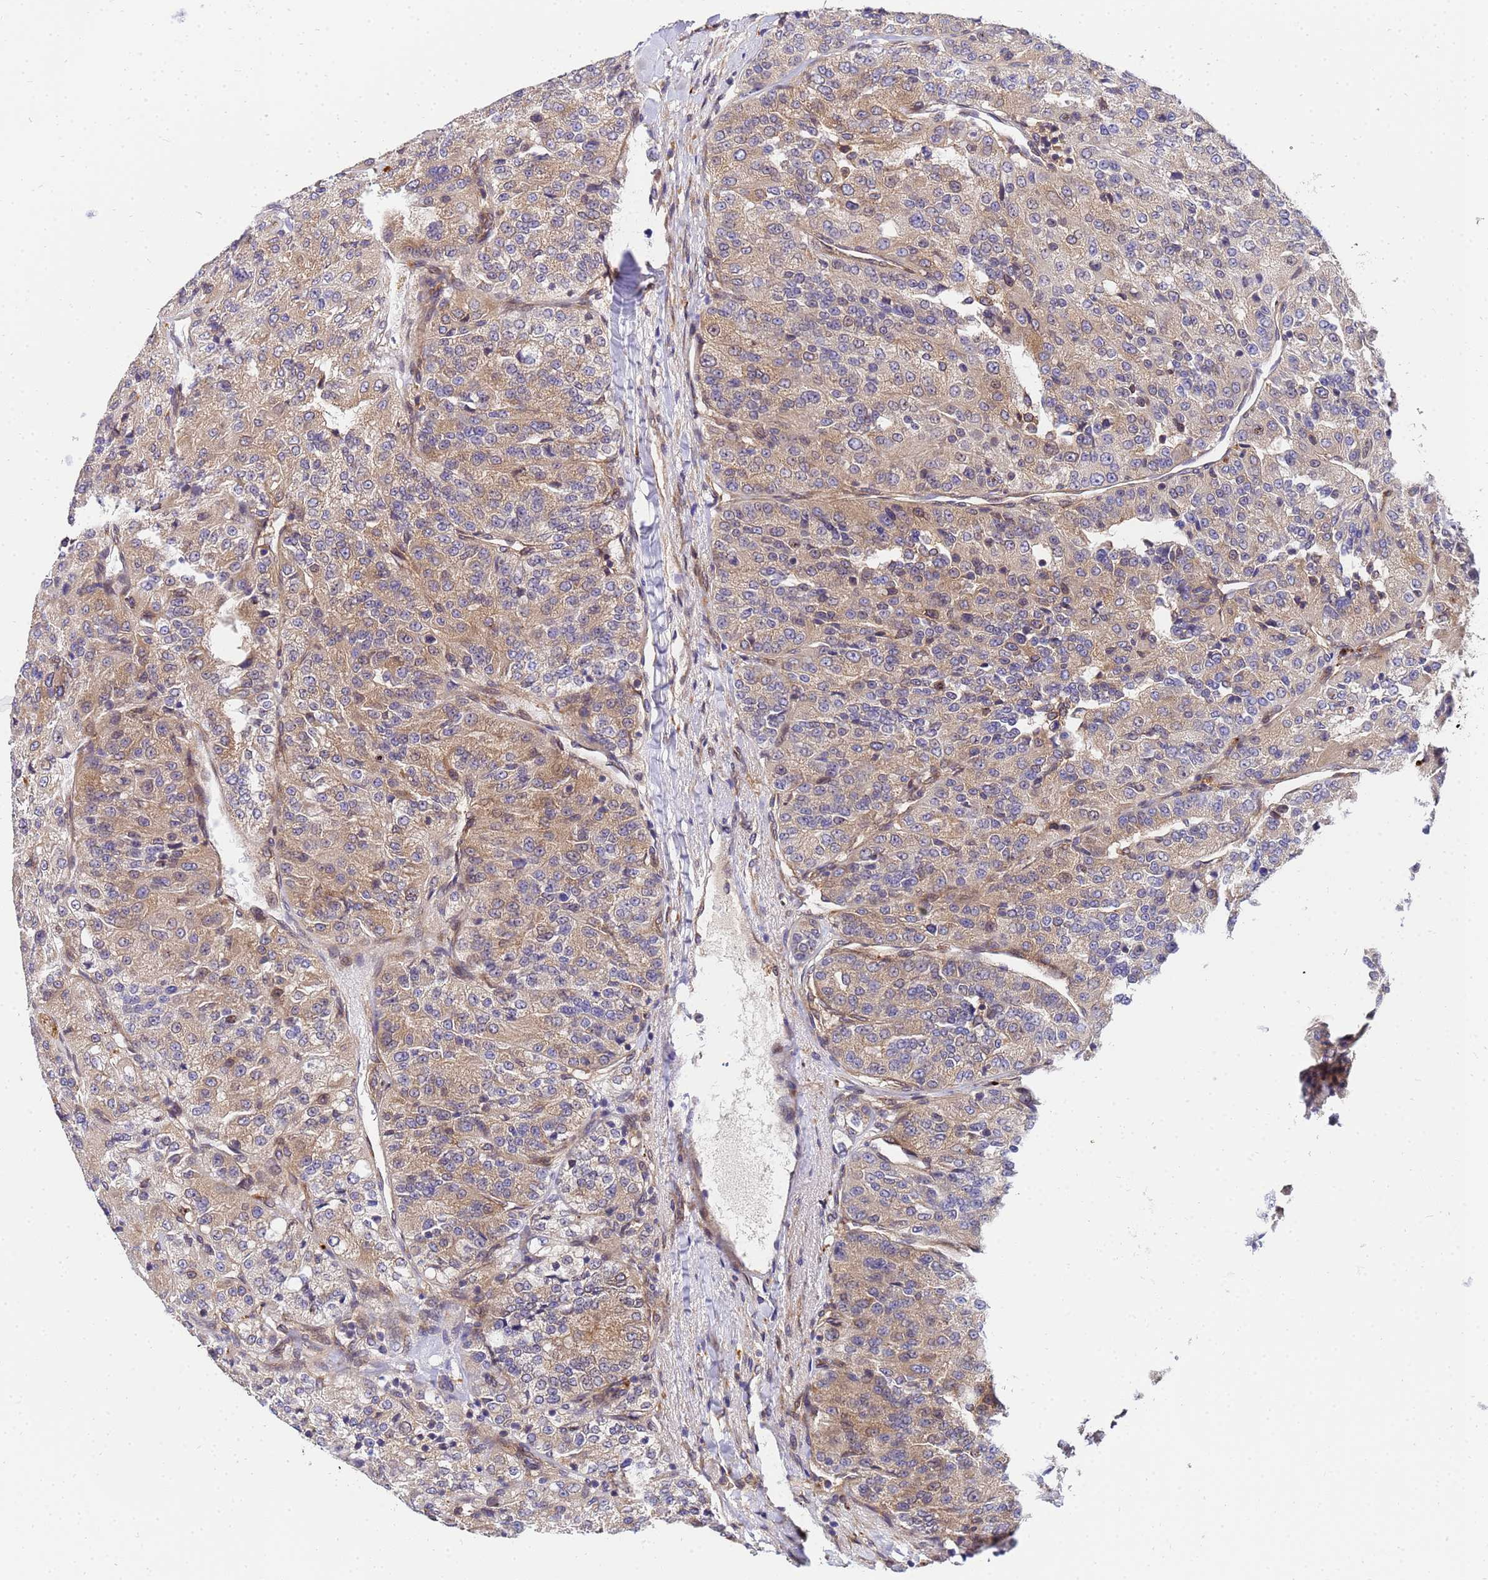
{"staining": {"intensity": "weak", "quantity": ">75%", "location": "cytoplasmic/membranous"}, "tissue": "renal cancer", "cell_type": "Tumor cells", "image_type": "cancer", "snomed": [{"axis": "morphology", "description": "Adenocarcinoma, NOS"}, {"axis": "topography", "description": "Kidney"}], "caption": "This image reveals immunohistochemistry staining of renal cancer, with low weak cytoplasmic/membranous expression in about >75% of tumor cells.", "gene": "UNC93B1", "patient": {"sex": "female", "age": 63}}